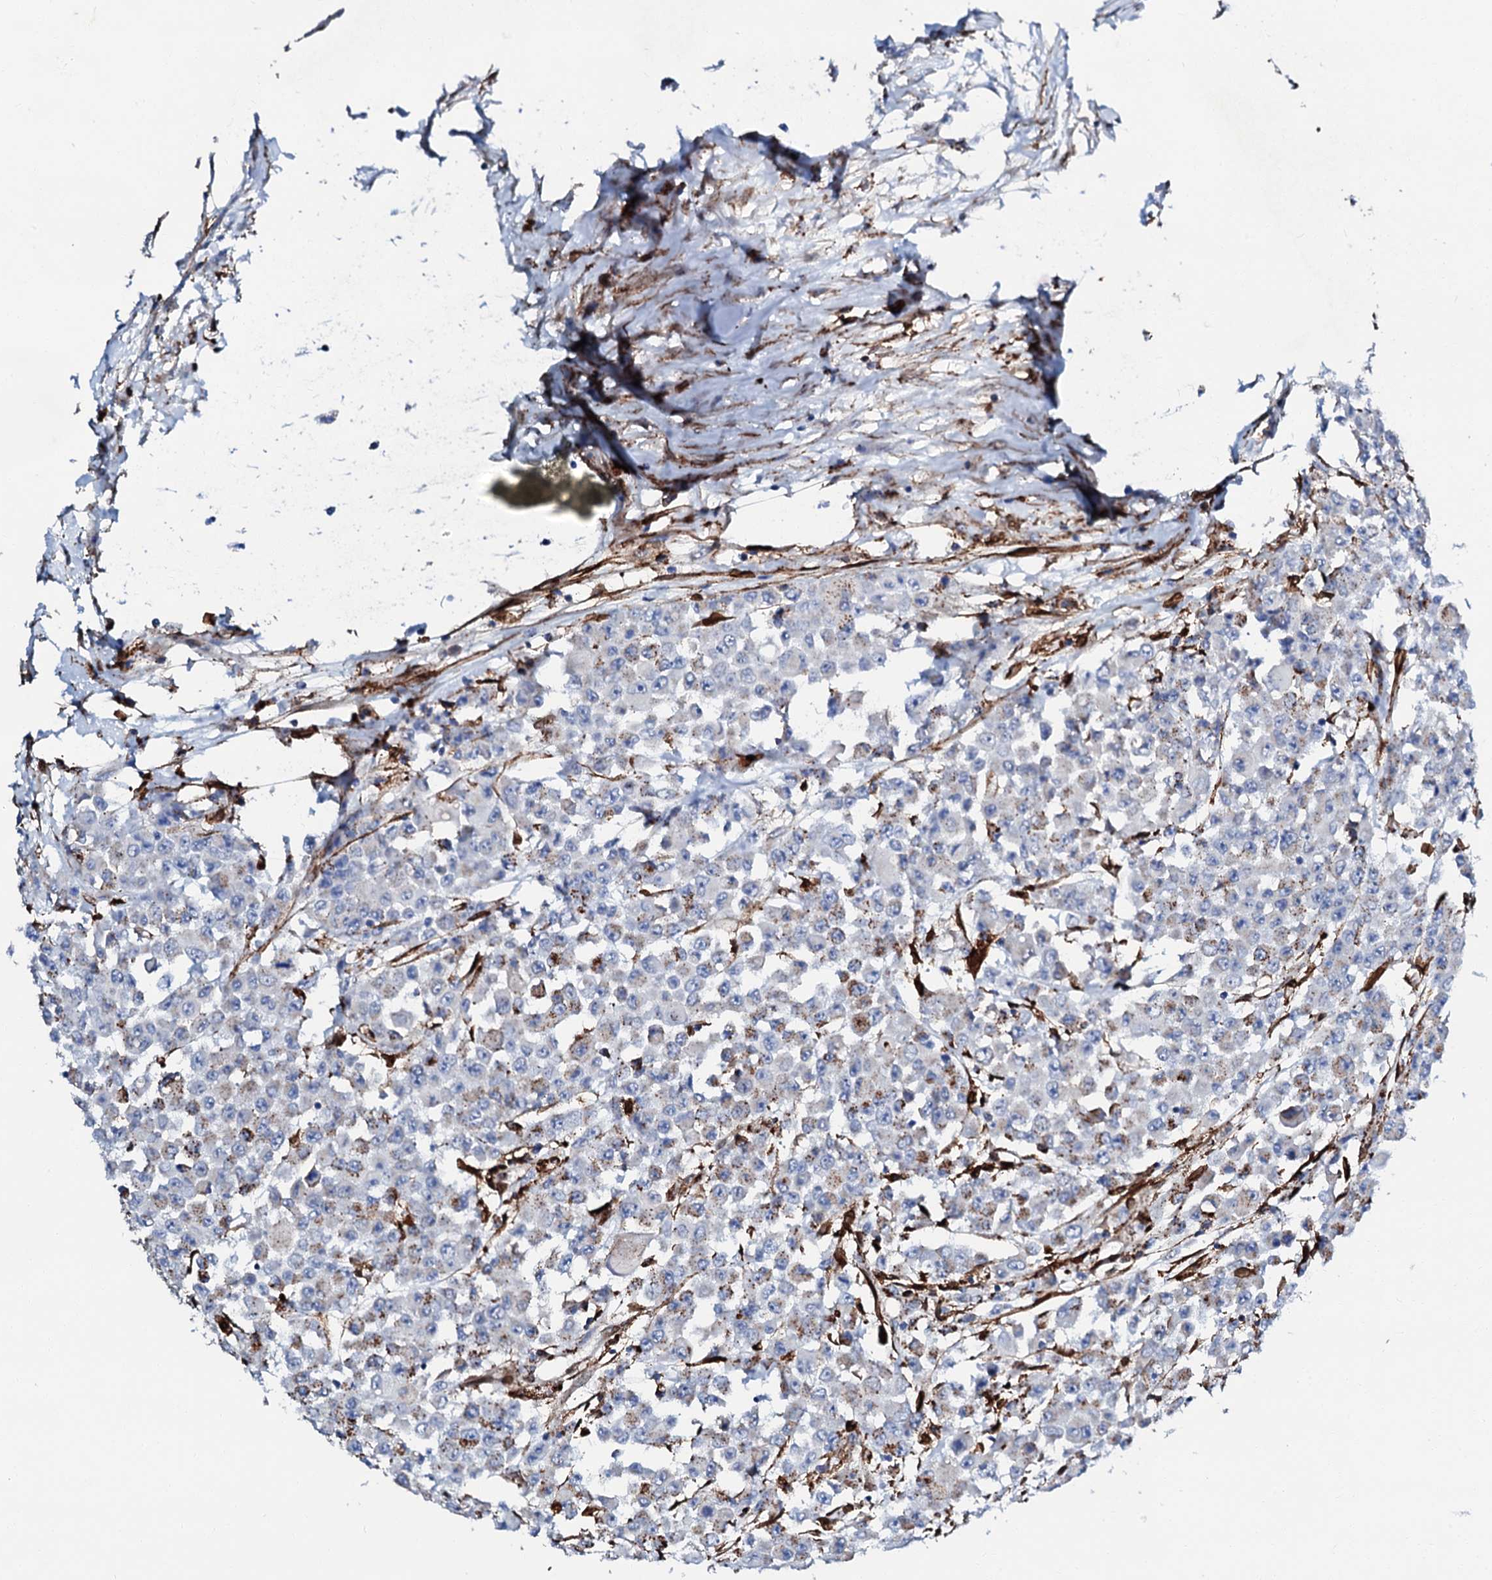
{"staining": {"intensity": "moderate", "quantity": "<25%", "location": "cytoplasmic/membranous"}, "tissue": "colorectal cancer", "cell_type": "Tumor cells", "image_type": "cancer", "snomed": [{"axis": "morphology", "description": "Adenocarcinoma, NOS"}, {"axis": "topography", "description": "Colon"}], "caption": "Protein expression by IHC exhibits moderate cytoplasmic/membranous positivity in about <25% of tumor cells in adenocarcinoma (colorectal).", "gene": "MED13L", "patient": {"sex": "male", "age": 51}}